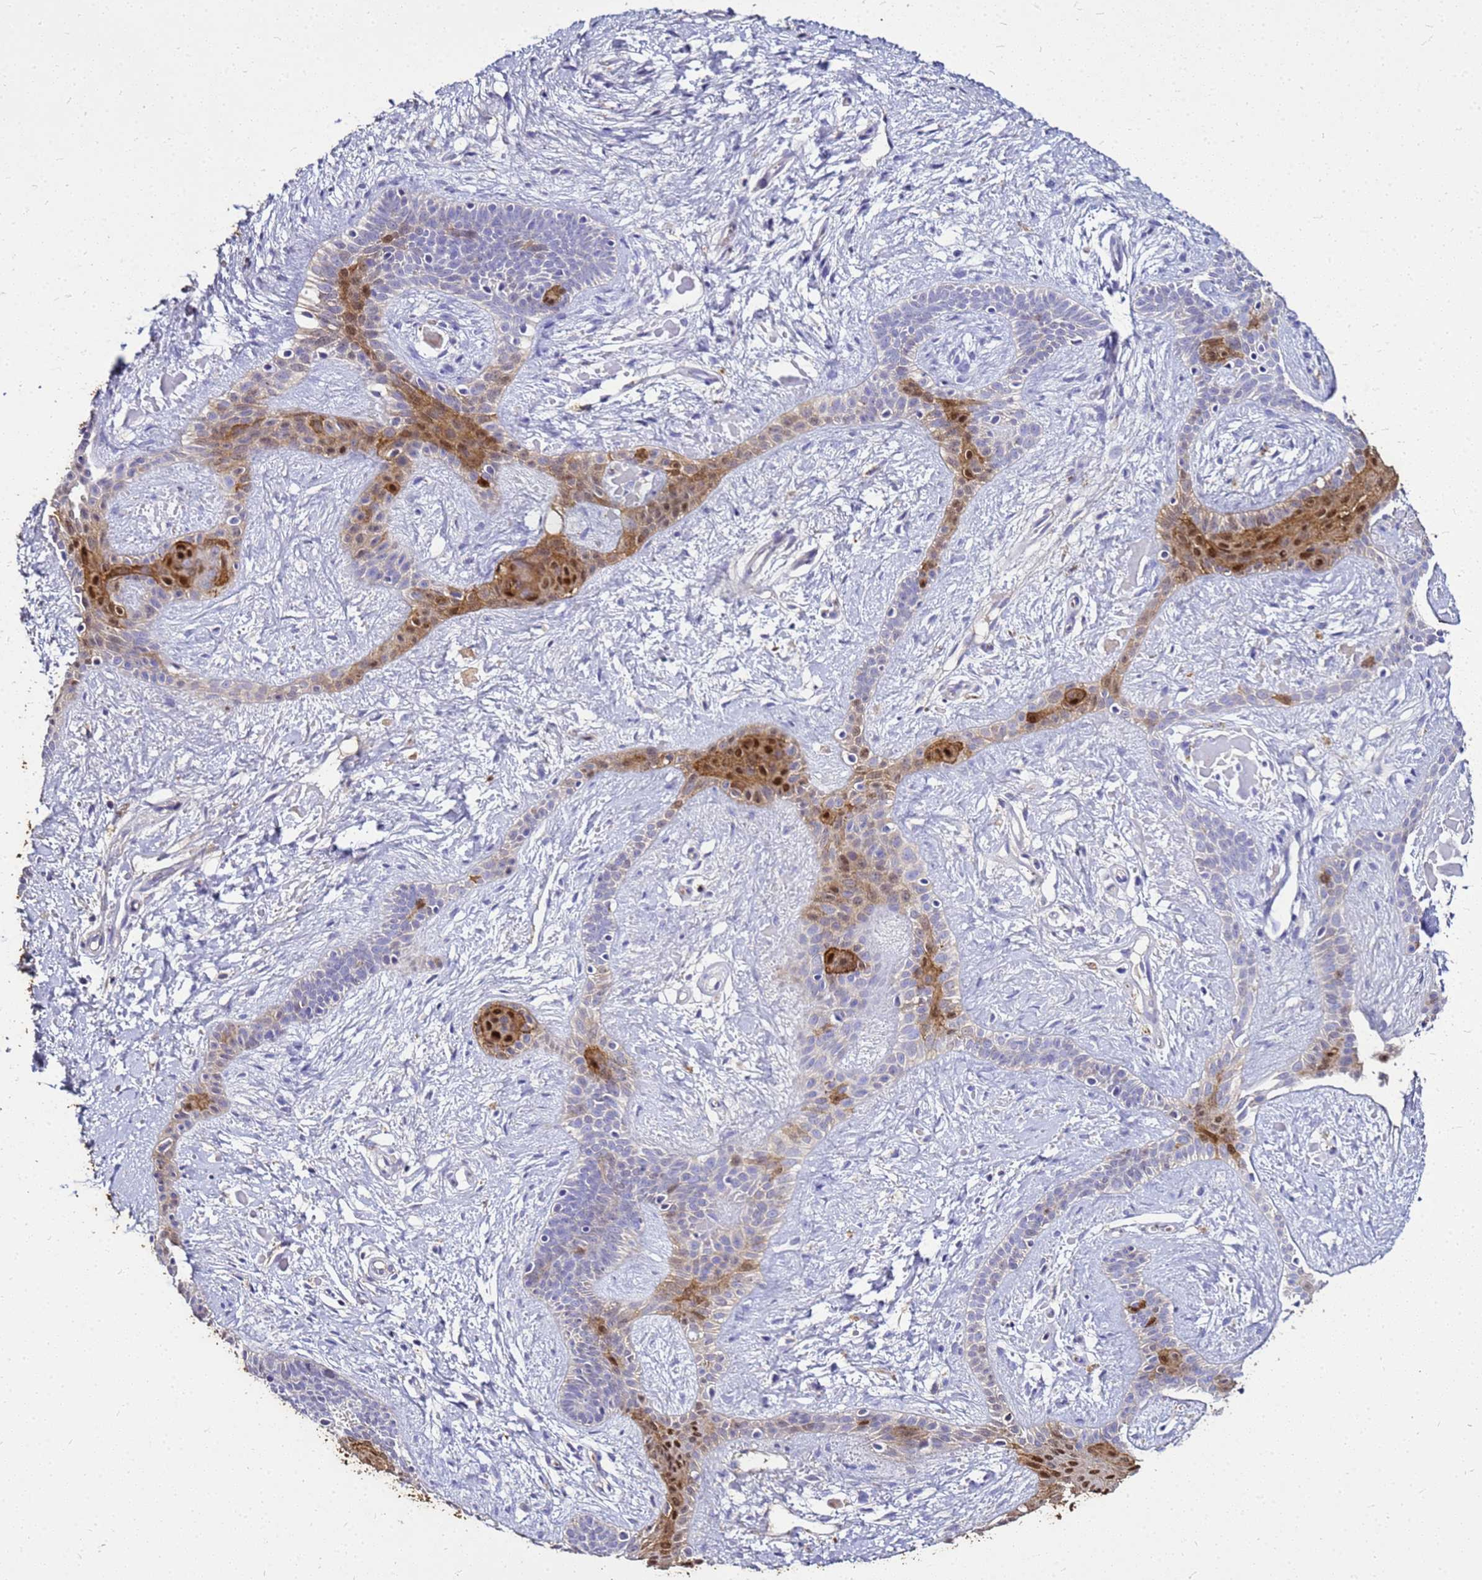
{"staining": {"intensity": "moderate", "quantity": "25%-75%", "location": "cytoplasmic/membranous,nuclear"}, "tissue": "skin cancer", "cell_type": "Tumor cells", "image_type": "cancer", "snomed": [{"axis": "morphology", "description": "Basal cell carcinoma"}, {"axis": "topography", "description": "Skin"}], "caption": "An image showing moderate cytoplasmic/membranous and nuclear positivity in about 25%-75% of tumor cells in skin cancer, as visualized by brown immunohistochemical staining.", "gene": "S100A2", "patient": {"sex": "male", "age": 78}}